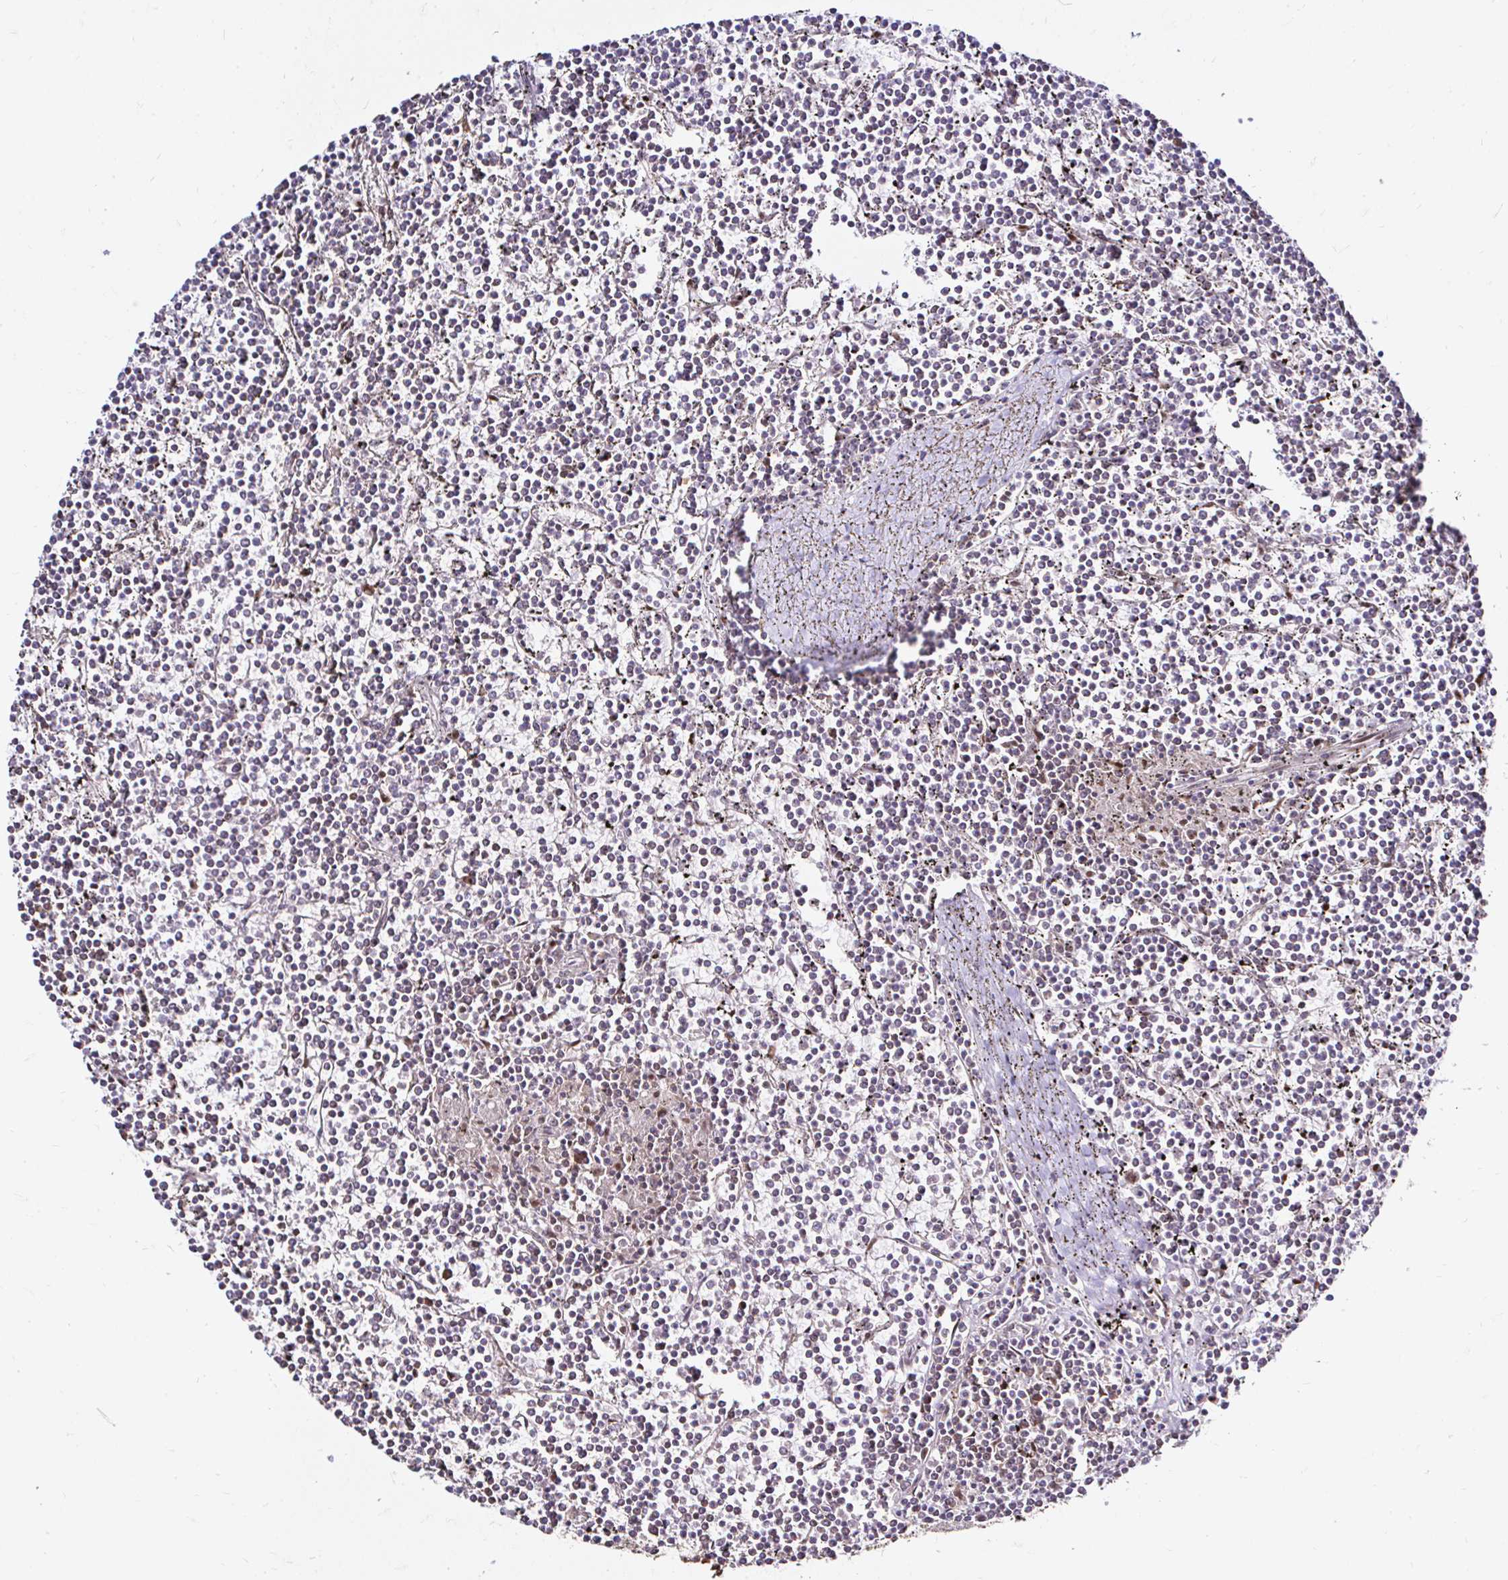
{"staining": {"intensity": "negative", "quantity": "none", "location": "none"}, "tissue": "lymphoma", "cell_type": "Tumor cells", "image_type": "cancer", "snomed": [{"axis": "morphology", "description": "Malignant lymphoma, non-Hodgkin's type, Low grade"}, {"axis": "topography", "description": "Spleen"}], "caption": "Immunohistochemical staining of lymphoma shows no significant positivity in tumor cells. Brightfield microscopy of IHC stained with DAB (brown) and hematoxylin (blue), captured at high magnification.", "gene": "SNRPC", "patient": {"sex": "female", "age": 19}}